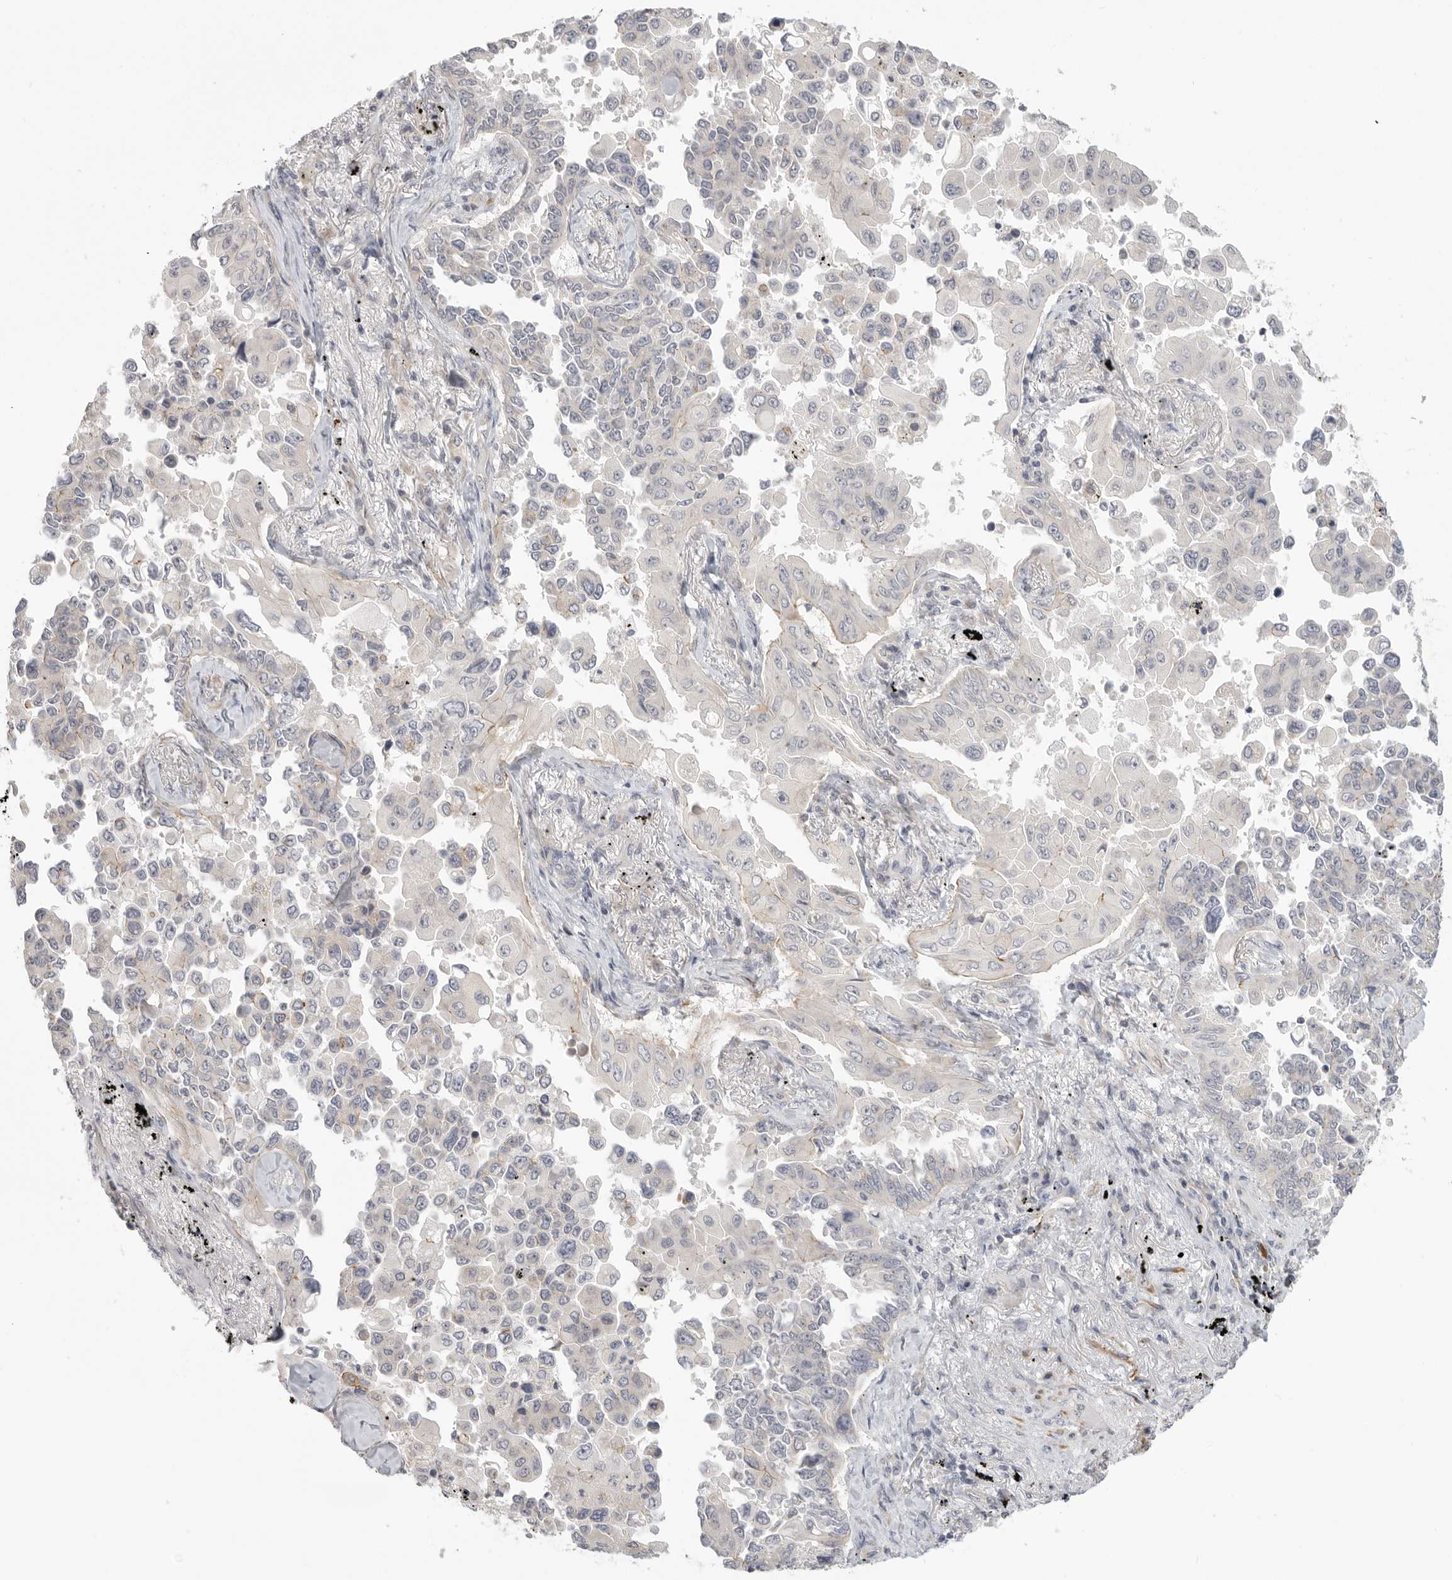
{"staining": {"intensity": "negative", "quantity": "none", "location": "none"}, "tissue": "lung cancer", "cell_type": "Tumor cells", "image_type": "cancer", "snomed": [{"axis": "morphology", "description": "Adenocarcinoma, NOS"}, {"axis": "topography", "description": "Lung"}], "caption": "Immunohistochemical staining of human lung cancer (adenocarcinoma) reveals no significant expression in tumor cells.", "gene": "STAB2", "patient": {"sex": "female", "age": 67}}